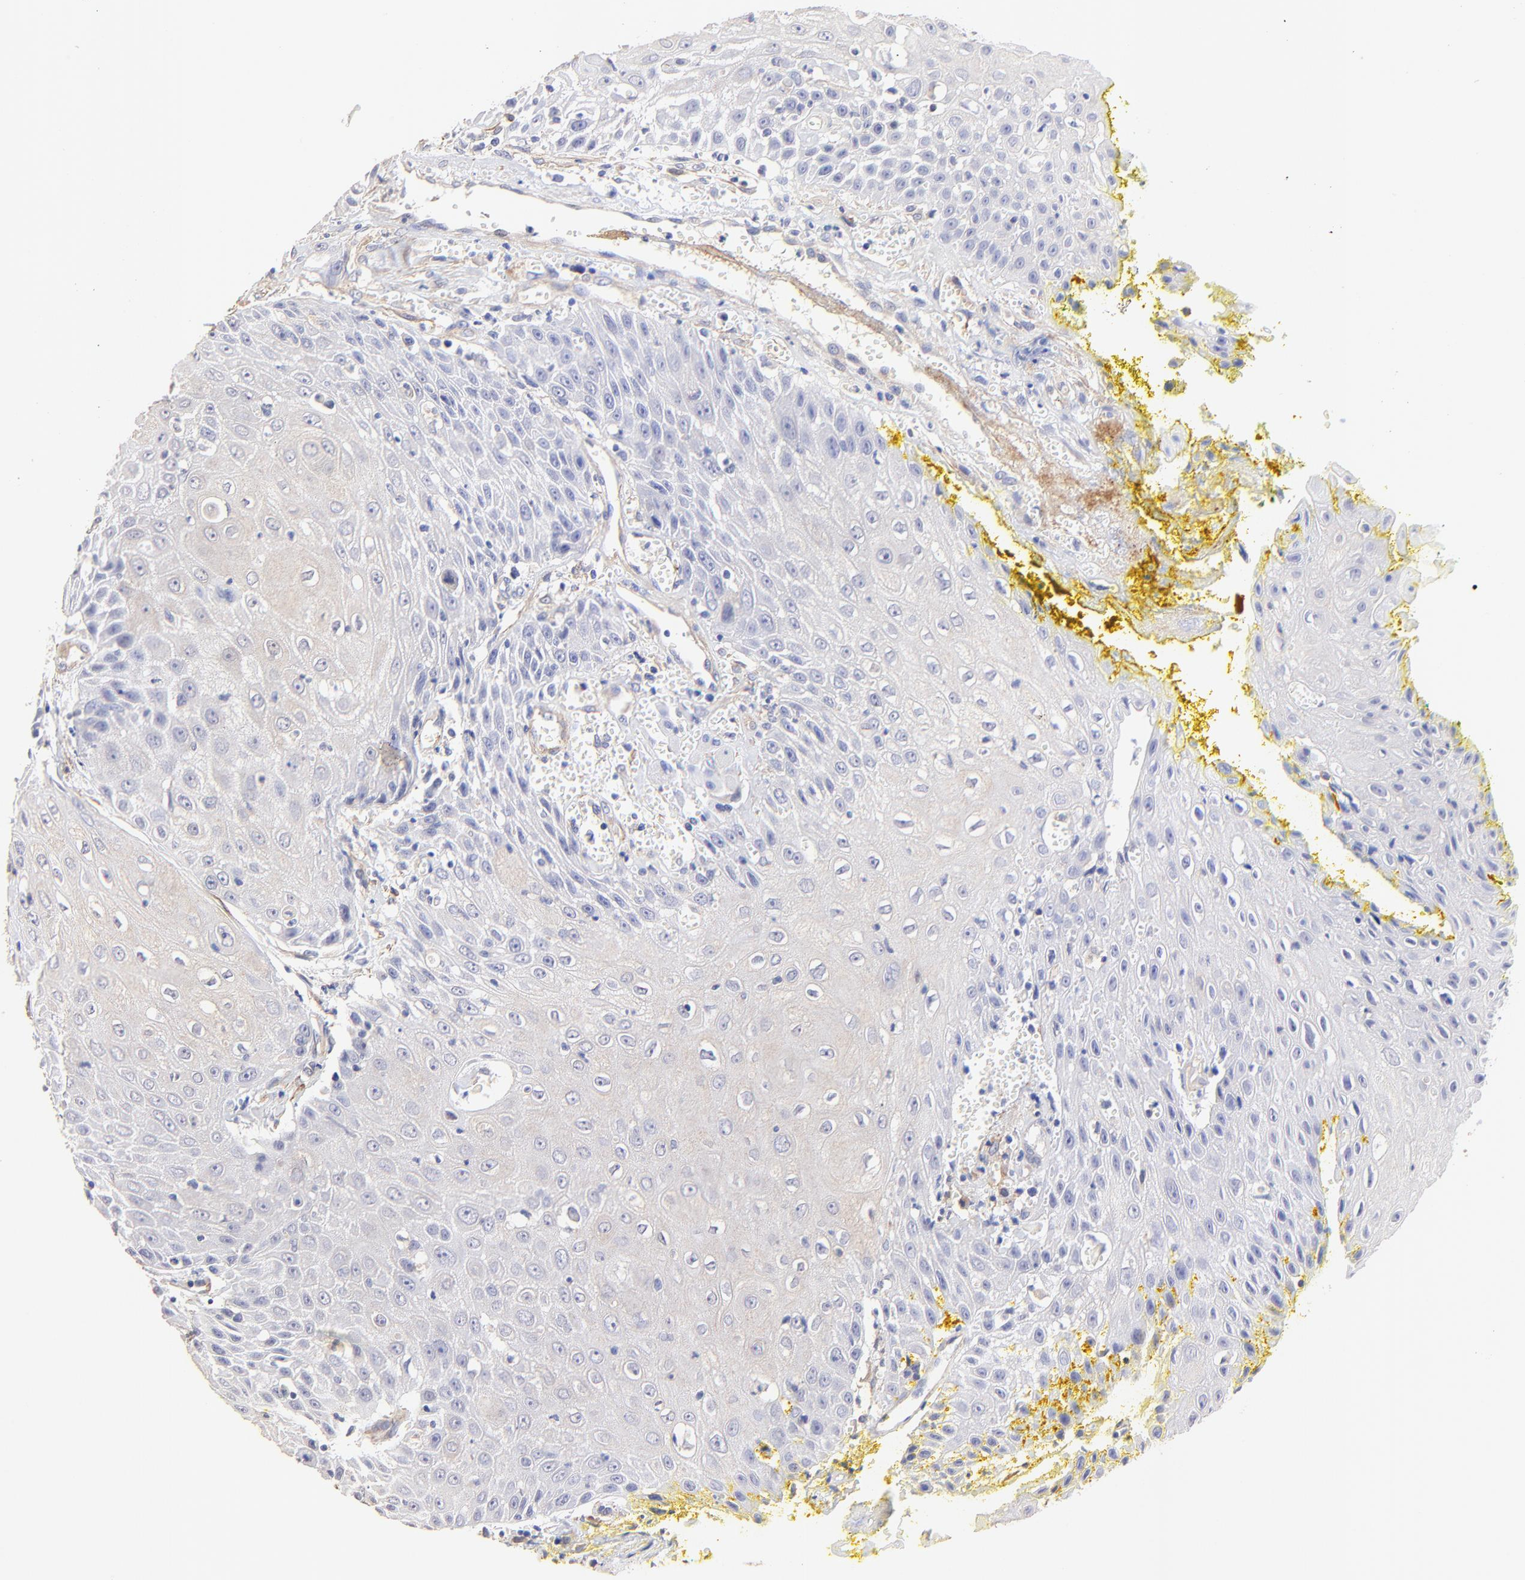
{"staining": {"intensity": "negative", "quantity": "none", "location": "none"}, "tissue": "head and neck cancer", "cell_type": "Tumor cells", "image_type": "cancer", "snomed": [{"axis": "morphology", "description": "Squamous cell carcinoma, NOS"}, {"axis": "topography", "description": "Oral tissue"}, {"axis": "topography", "description": "Head-Neck"}], "caption": "Immunohistochemical staining of head and neck squamous cell carcinoma reveals no significant expression in tumor cells. (Stains: DAB (3,3'-diaminobenzidine) IHC with hematoxylin counter stain, Microscopy: brightfield microscopy at high magnification).", "gene": "ACTRT1", "patient": {"sex": "female", "age": 82}}